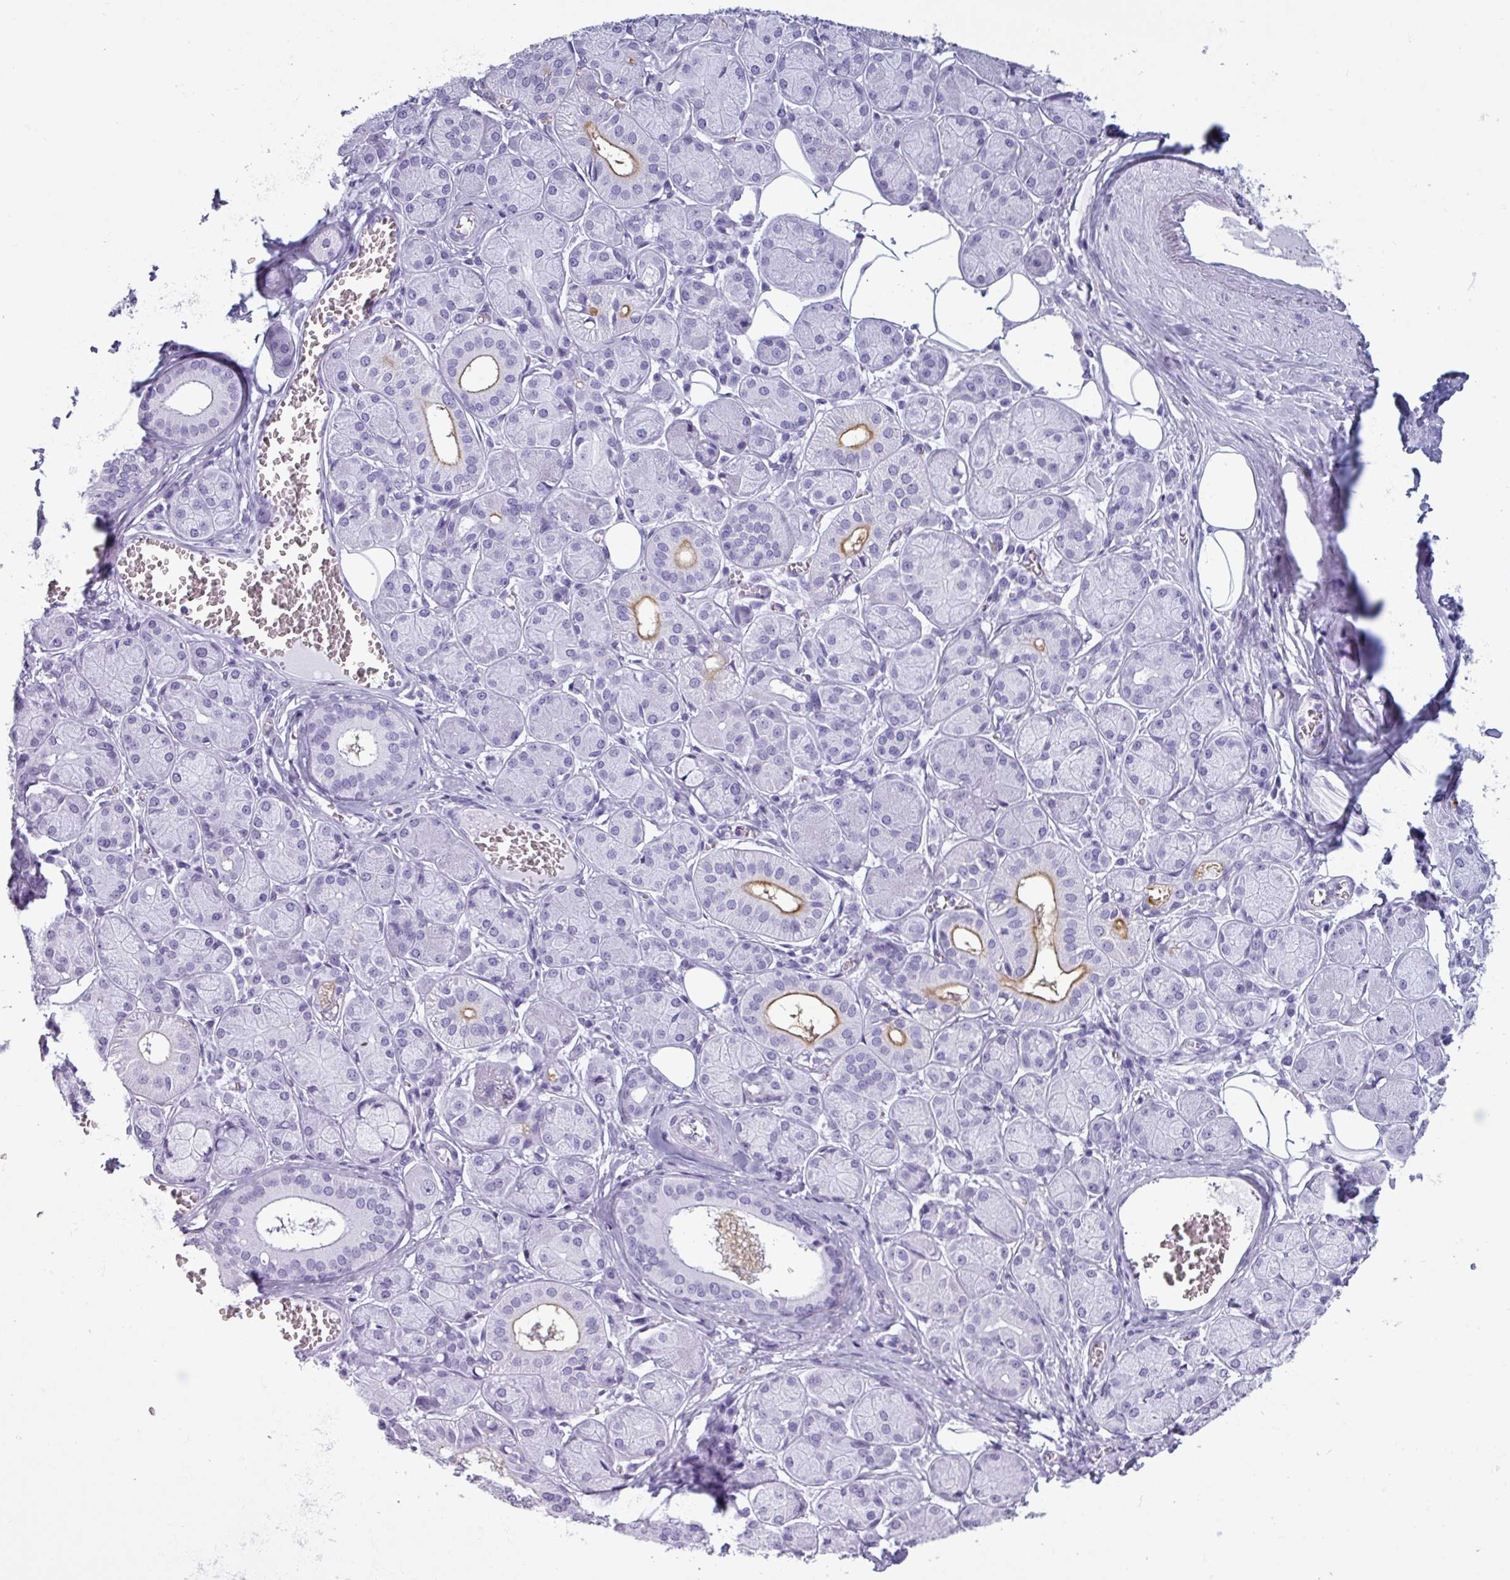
{"staining": {"intensity": "moderate", "quantity": "<25%", "location": "cytoplasmic/membranous"}, "tissue": "salivary gland", "cell_type": "Glandular cells", "image_type": "normal", "snomed": [{"axis": "morphology", "description": "Squamous cell carcinoma, NOS"}, {"axis": "topography", "description": "Skin"}, {"axis": "topography", "description": "Head-Neck"}], "caption": "The micrograph displays immunohistochemical staining of unremarkable salivary gland. There is moderate cytoplasmic/membranous staining is appreciated in about <25% of glandular cells.", "gene": "SLC26A9", "patient": {"sex": "male", "age": 80}}